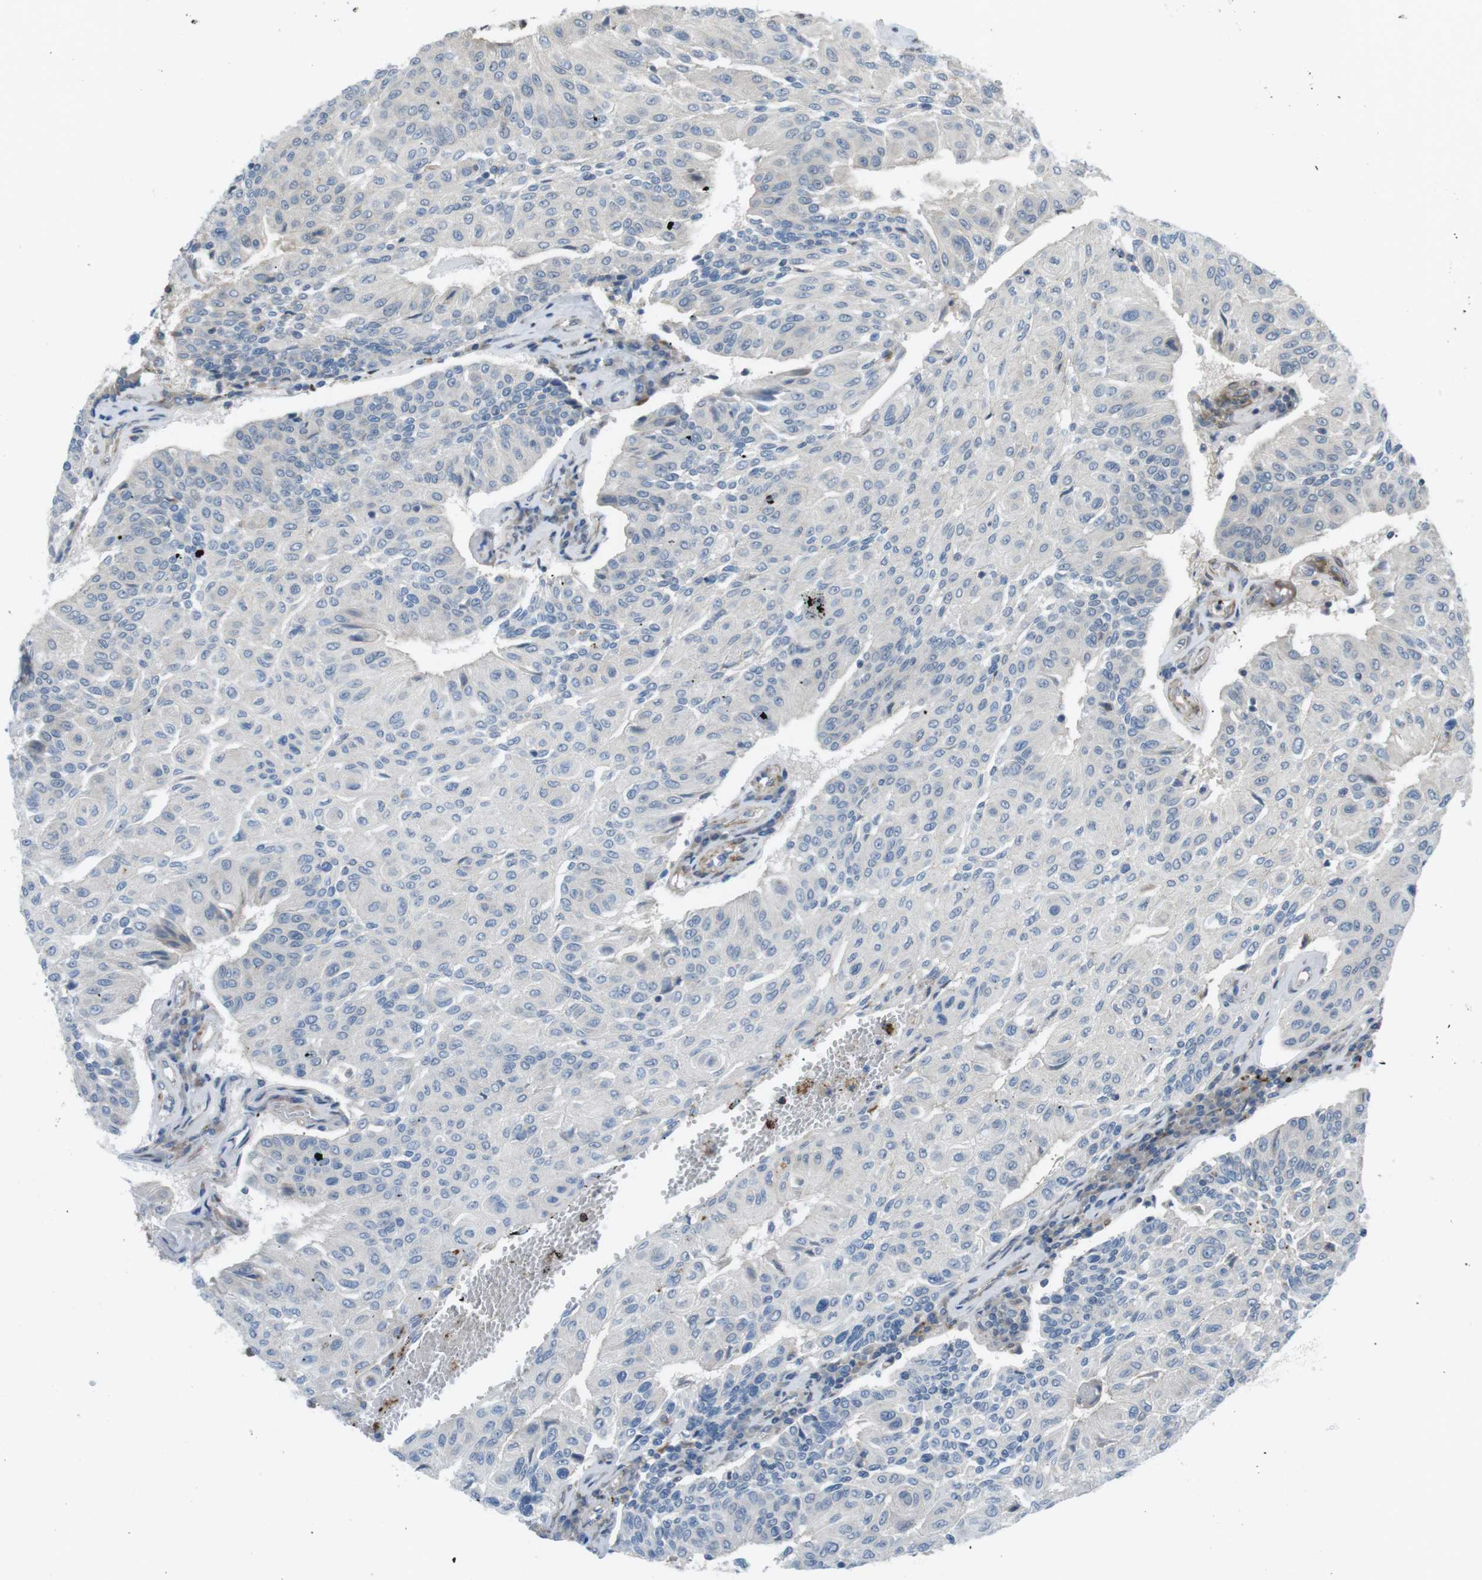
{"staining": {"intensity": "negative", "quantity": "none", "location": "none"}, "tissue": "urothelial cancer", "cell_type": "Tumor cells", "image_type": "cancer", "snomed": [{"axis": "morphology", "description": "Urothelial carcinoma, High grade"}, {"axis": "topography", "description": "Urinary bladder"}], "caption": "A high-resolution histopathology image shows IHC staining of urothelial carcinoma (high-grade), which shows no significant staining in tumor cells.", "gene": "KANK2", "patient": {"sex": "male", "age": 66}}